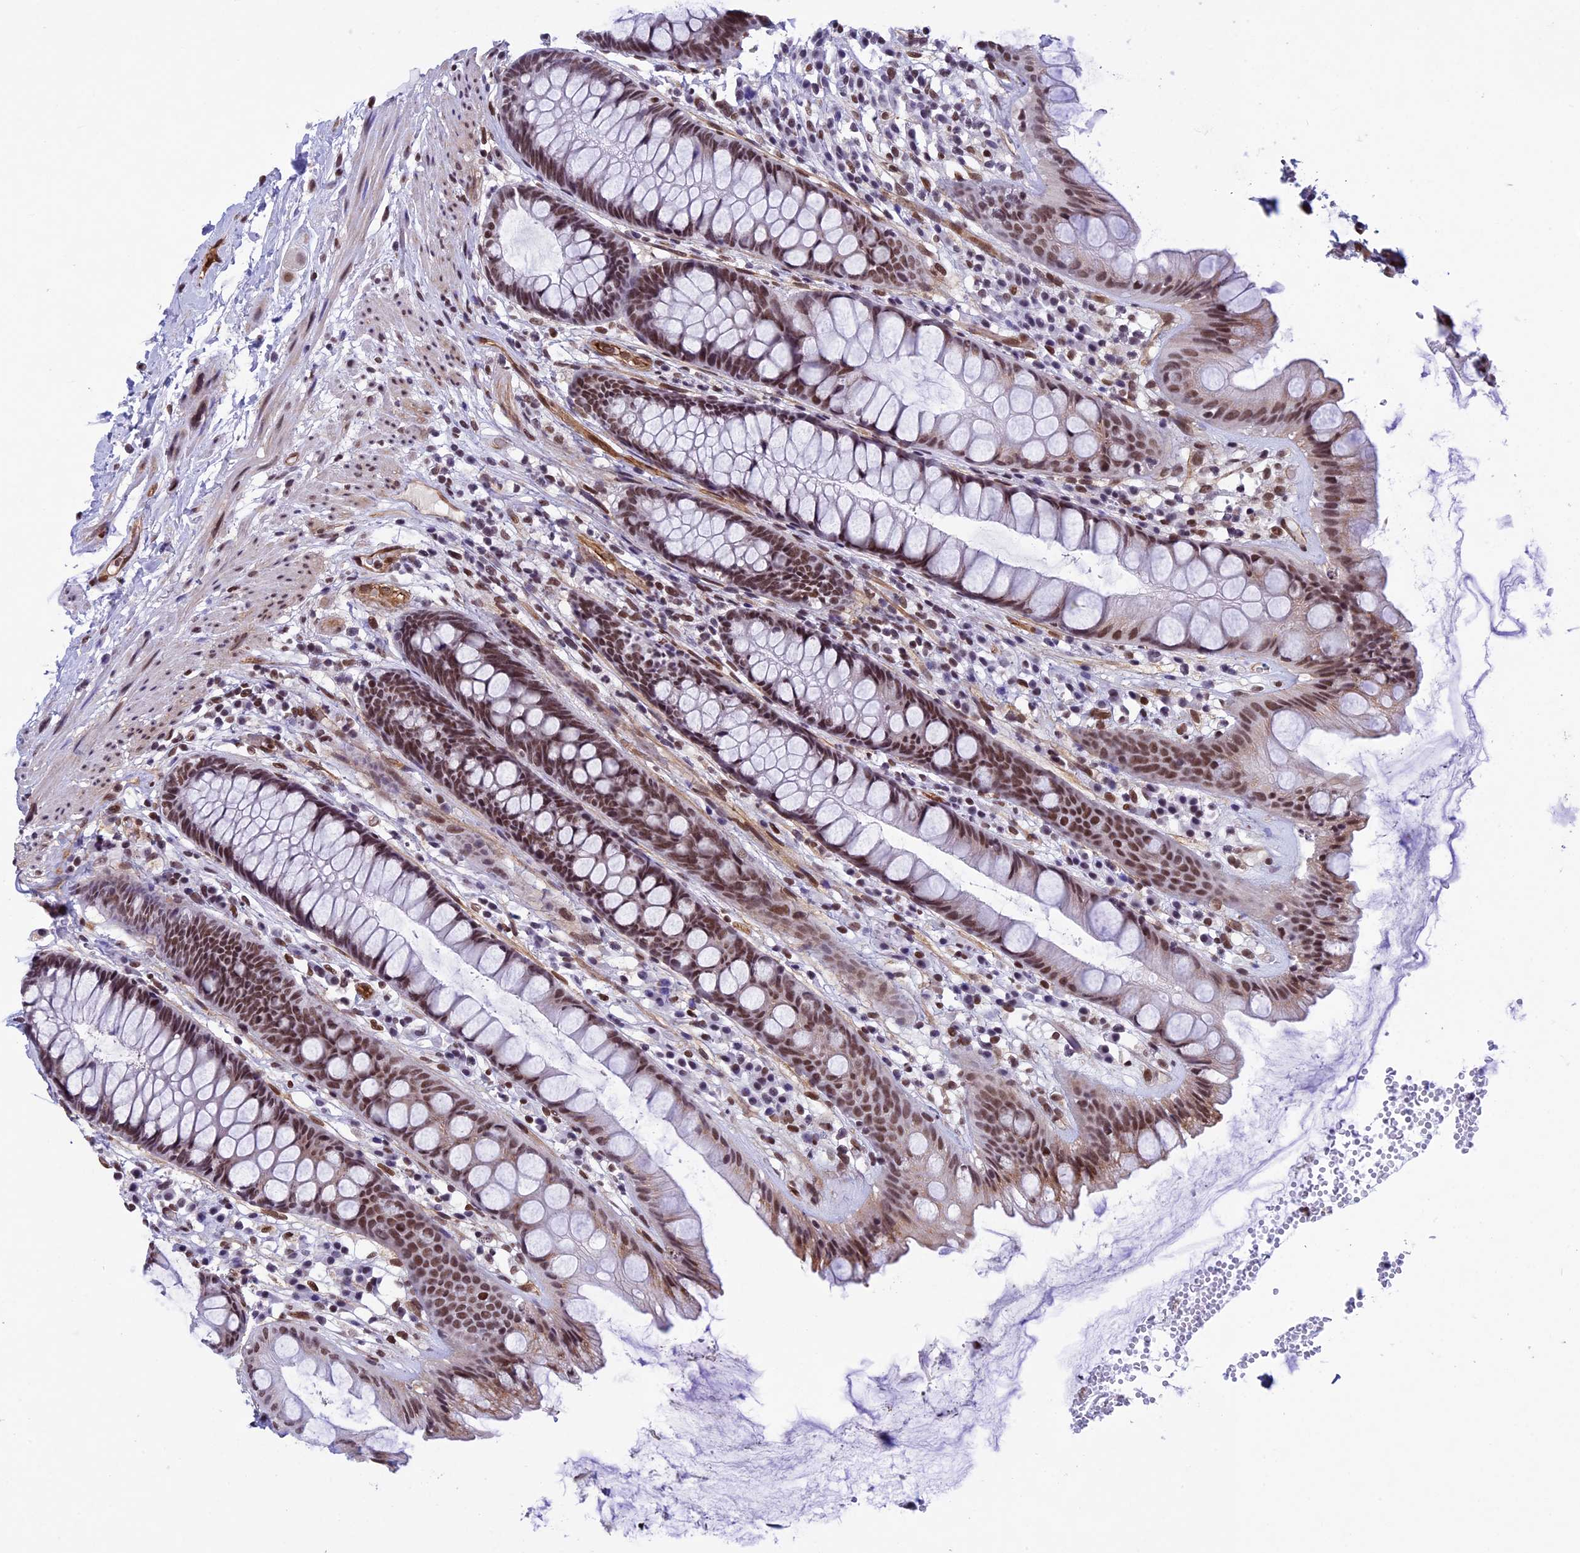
{"staining": {"intensity": "moderate", "quantity": ">75%", "location": "nuclear"}, "tissue": "rectum", "cell_type": "Glandular cells", "image_type": "normal", "snomed": [{"axis": "morphology", "description": "Normal tissue, NOS"}, {"axis": "topography", "description": "Rectum"}], "caption": "Protein expression analysis of unremarkable human rectum reveals moderate nuclear expression in approximately >75% of glandular cells.", "gene": "NIPBL", "patient": {"sex": "male", "age": 74}}